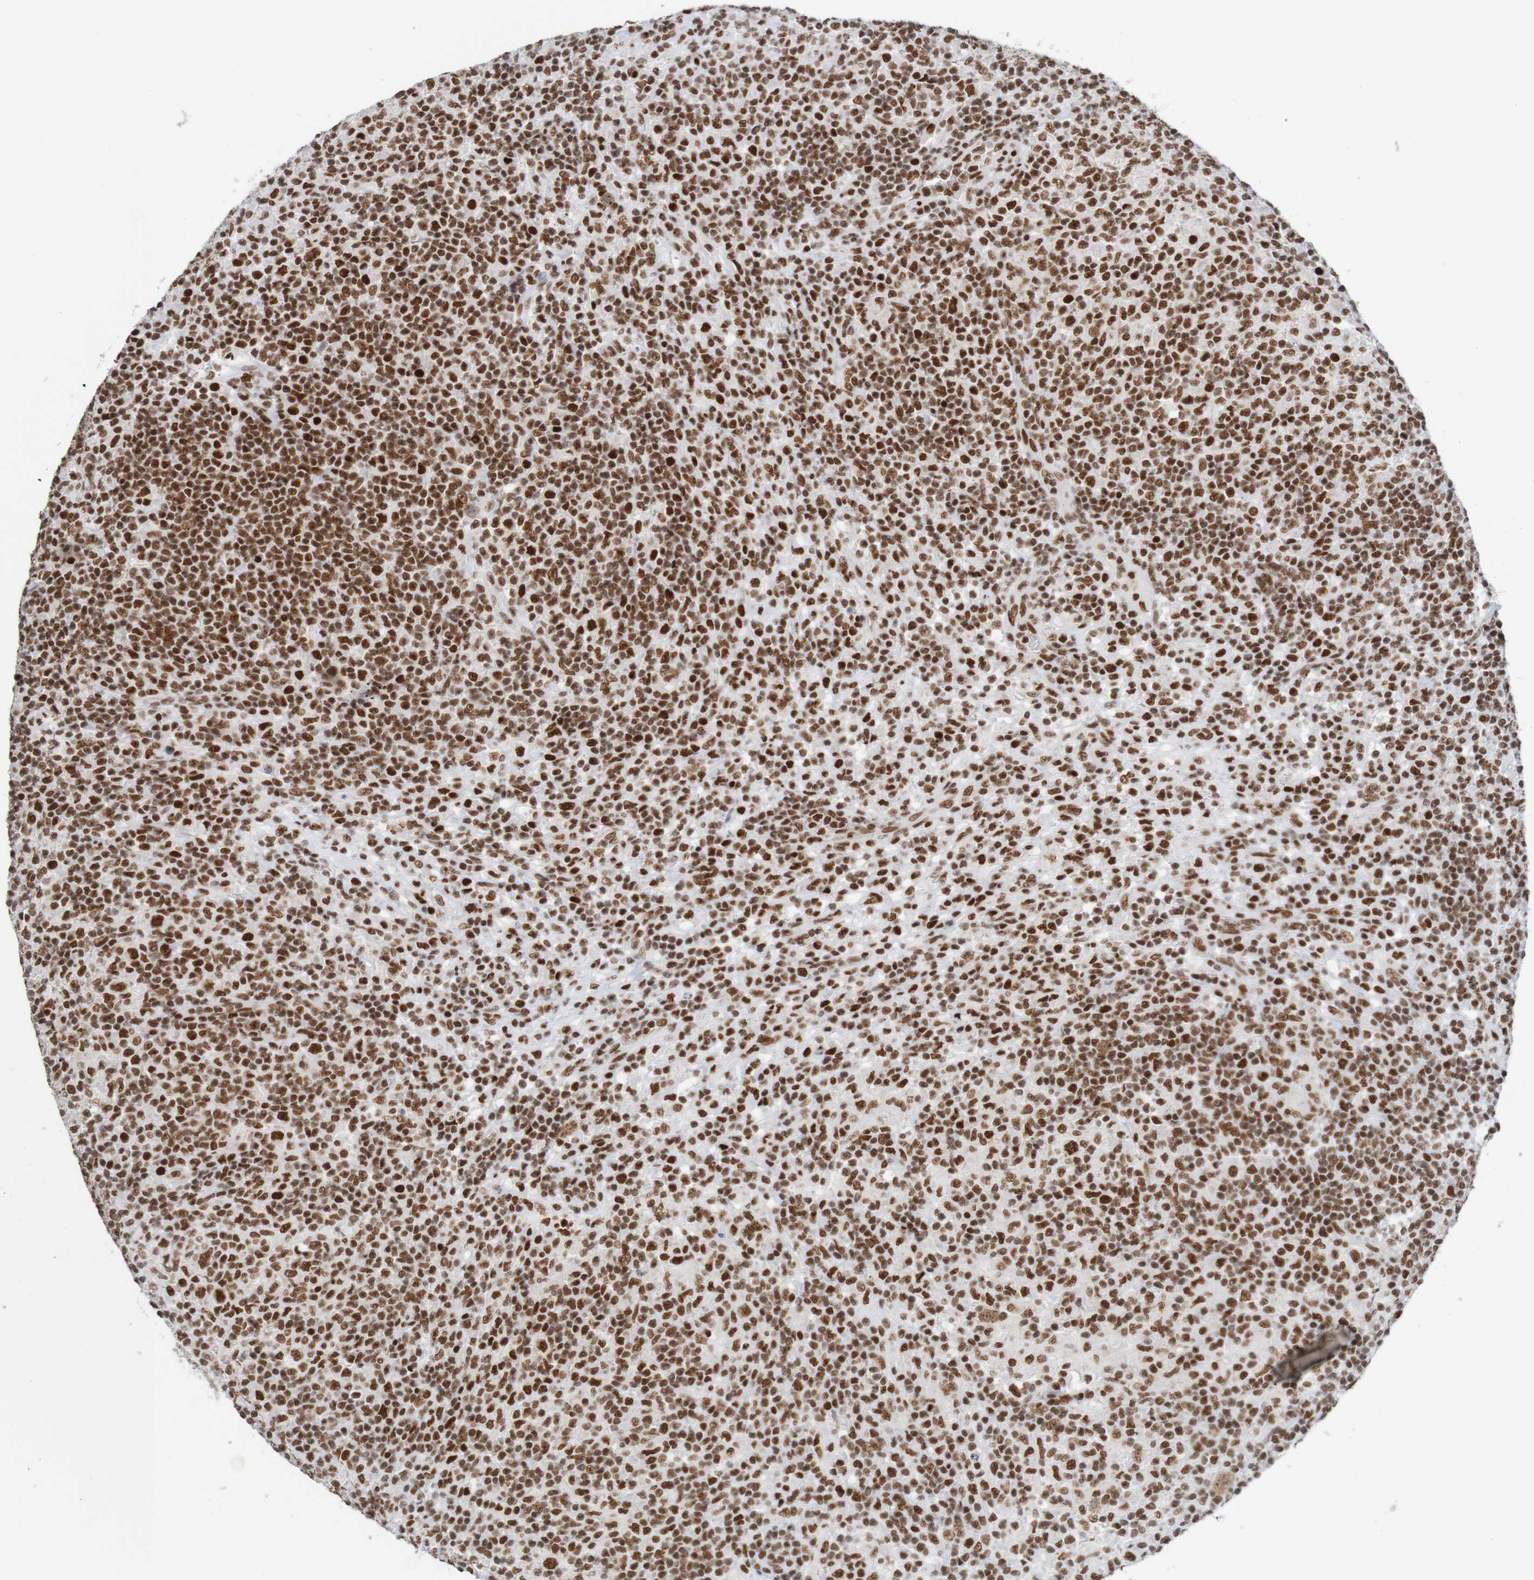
{"staining": {"intensity": "strong", "quantity": ">75%", "location": "nuclear"}, "tissue": "lymphoma", "cell_type": "Tumor cells", "image_type": "cancer", "snomed": [{"axis": "morphology", "description": "Hodgkin's disease, NOS"}, {"axis": "topography", "description": "Lymph node"}], "caption": "Immunohistochemistry photomicrograph of lymphoma stained for a protein (brown), which reveals high levels of strong nuclear positivity in about >75% of tumor cells.", "gene": "THRAP3", "patient": {"sex": "male", "age": 70}}